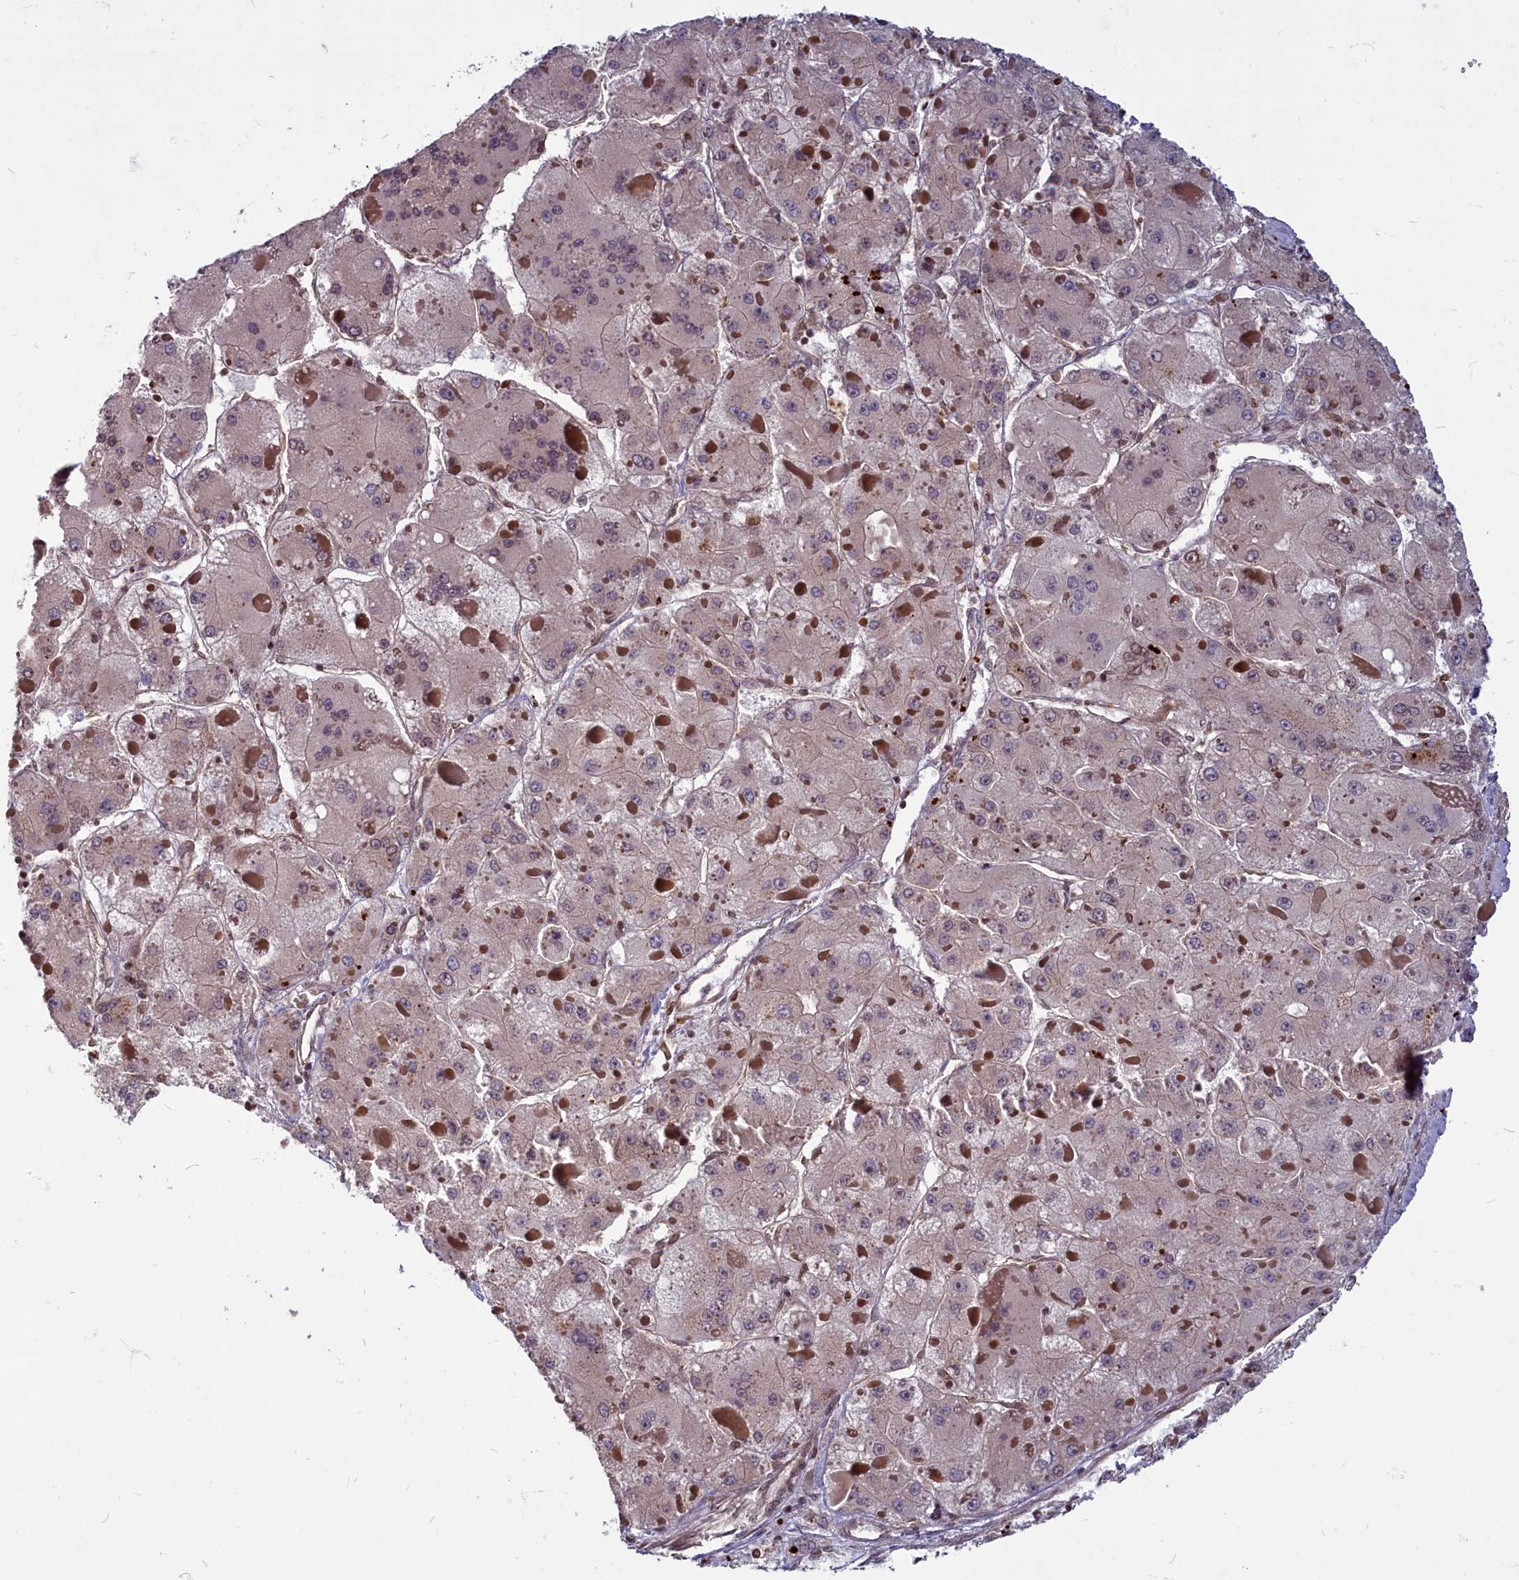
{"staining": {"intensity": "negative", "quantity": "none", "location": "none"}, "tissue": "liver cancer", "cell_type": "Tumor cells", "image_type": "cancer", "snomed": [{"axis": "morphology", "description": "Carcinoma, Hepatocellular, NOS"}, {"axis": "topography", "description": "Liver"}], "caption": "Immunohistochemistry (IHC) photomicrograph of neoplastic tissue: liver cancer stained with DAB exhibits no significant protein staining in tumor cells. (DAB (3,3'-diaminobenzidine) immunohistochemistry (IHC) with hematoxylin counter stain).", "gene": "MYCBP", "patient": {"sex": "female", "age": 73}}